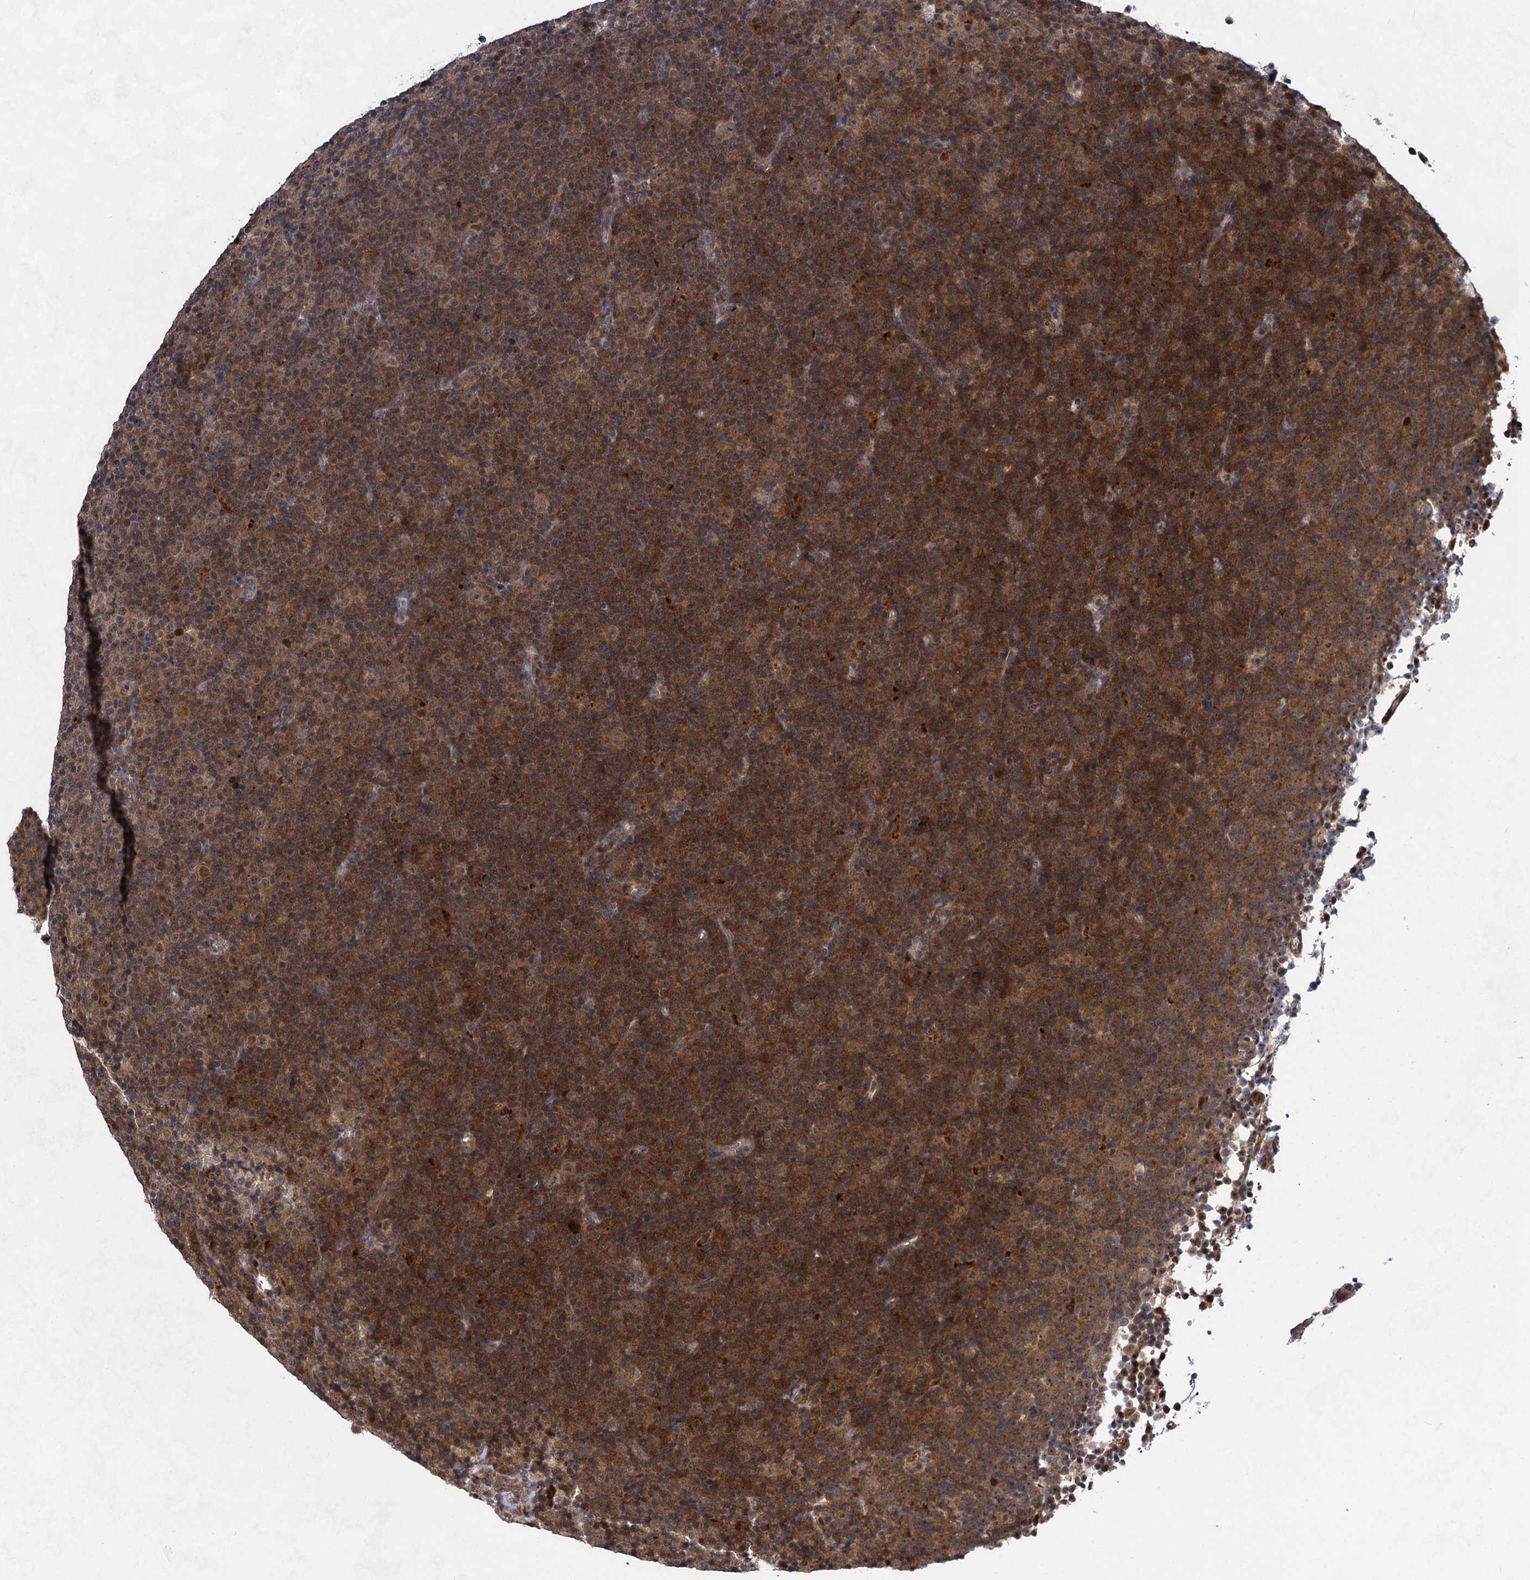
{"staining": {"intensity": "moderate", "quantity": ">75%", "location": "cytoplasmic/membranous"}, "tissue": "lymphoma", "cell_type": "Tumor cells", "image_type": "cancer", "snomed": [{"axis": "morphology", "description": "Malignant lymphoma, non-Hodgkin's type, Low grade"}, {"axis": "topography", "description": "Lymph node"}], "caption": "Moderate cytoplasmic/membranous protein positivity is identified in approximately >75% of tumor cells in lymphoma.", "gene": "GPBP1", "patient": {"sex": "female", "age": 67}}